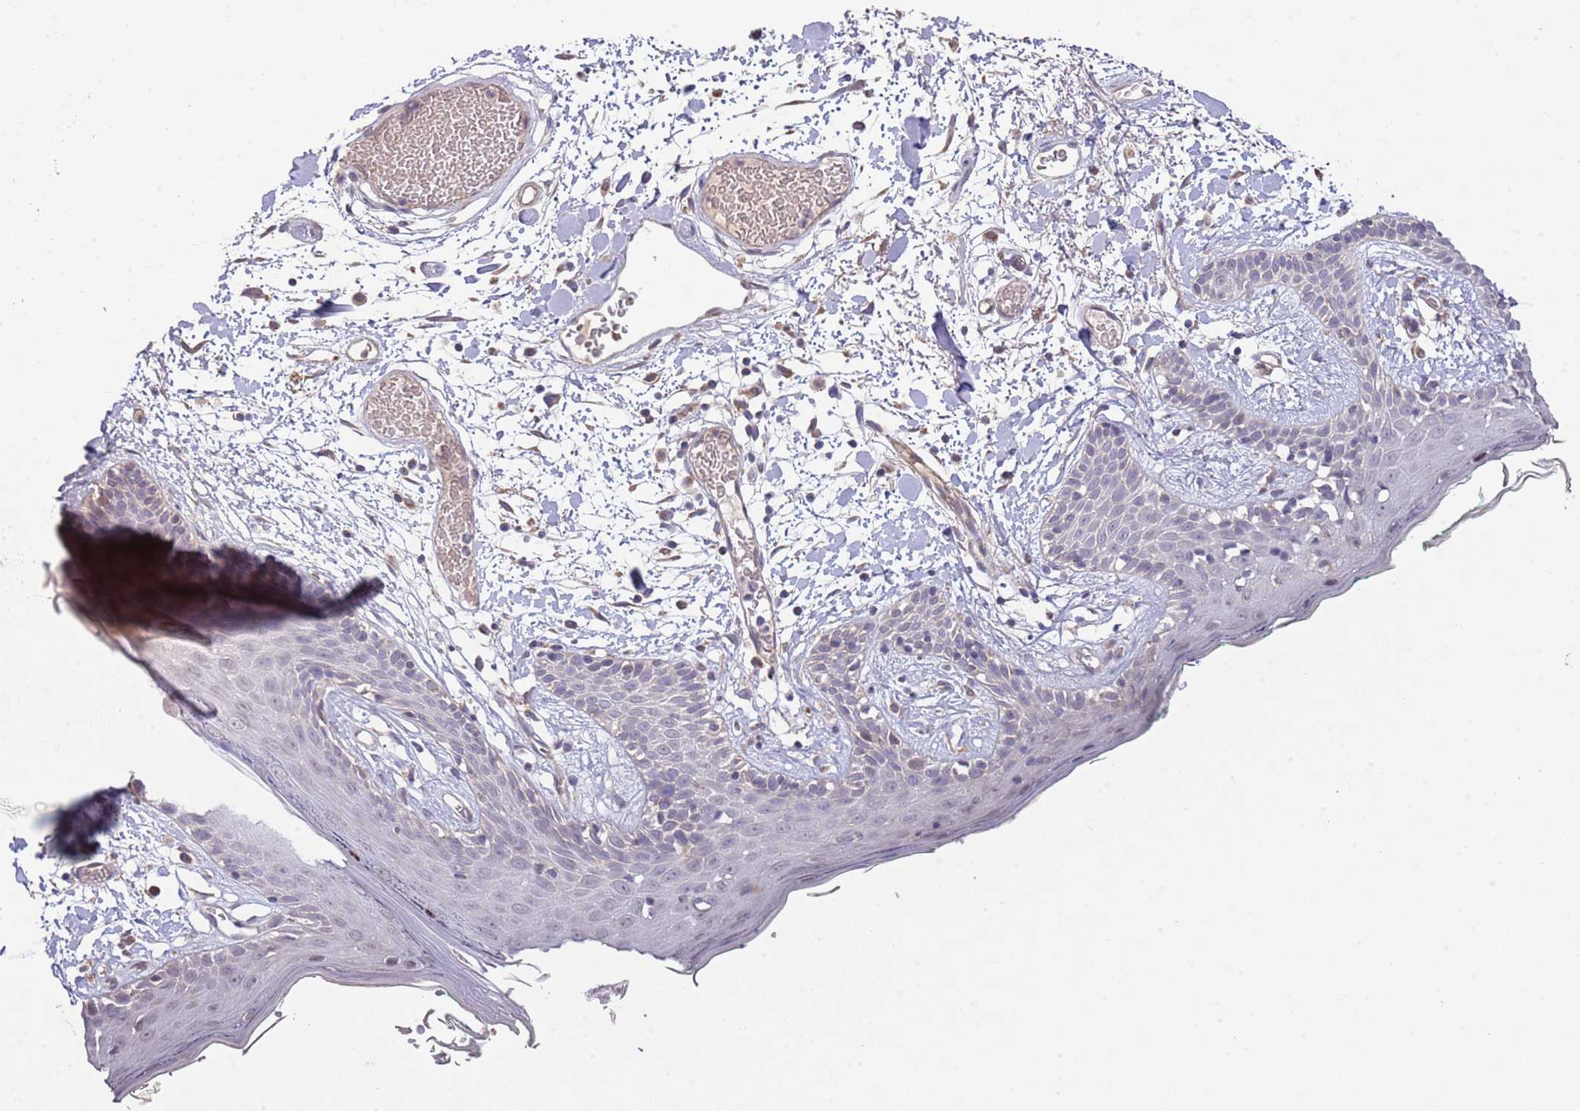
{"staining": {"intensity": "negative", "quantity": "none", "location": "none"}, "tissue": "skin", "cell_type": "Fibroblasts", "image_type": "normal", "snomed": [{"axis": "morphology", "description": "Normal tissue, NOS"}, {"axis": "topography", "description": "Skin"}], "caption": "Normal skin was stained to show a protein in brown. There is no significant staining in fibroblasts. The staining is performed using DAB brown chromogen with nuclei counter-stained in using hematoxylin.", "gene": "IVD", "patient": {"sex": "male", "age": 79}}